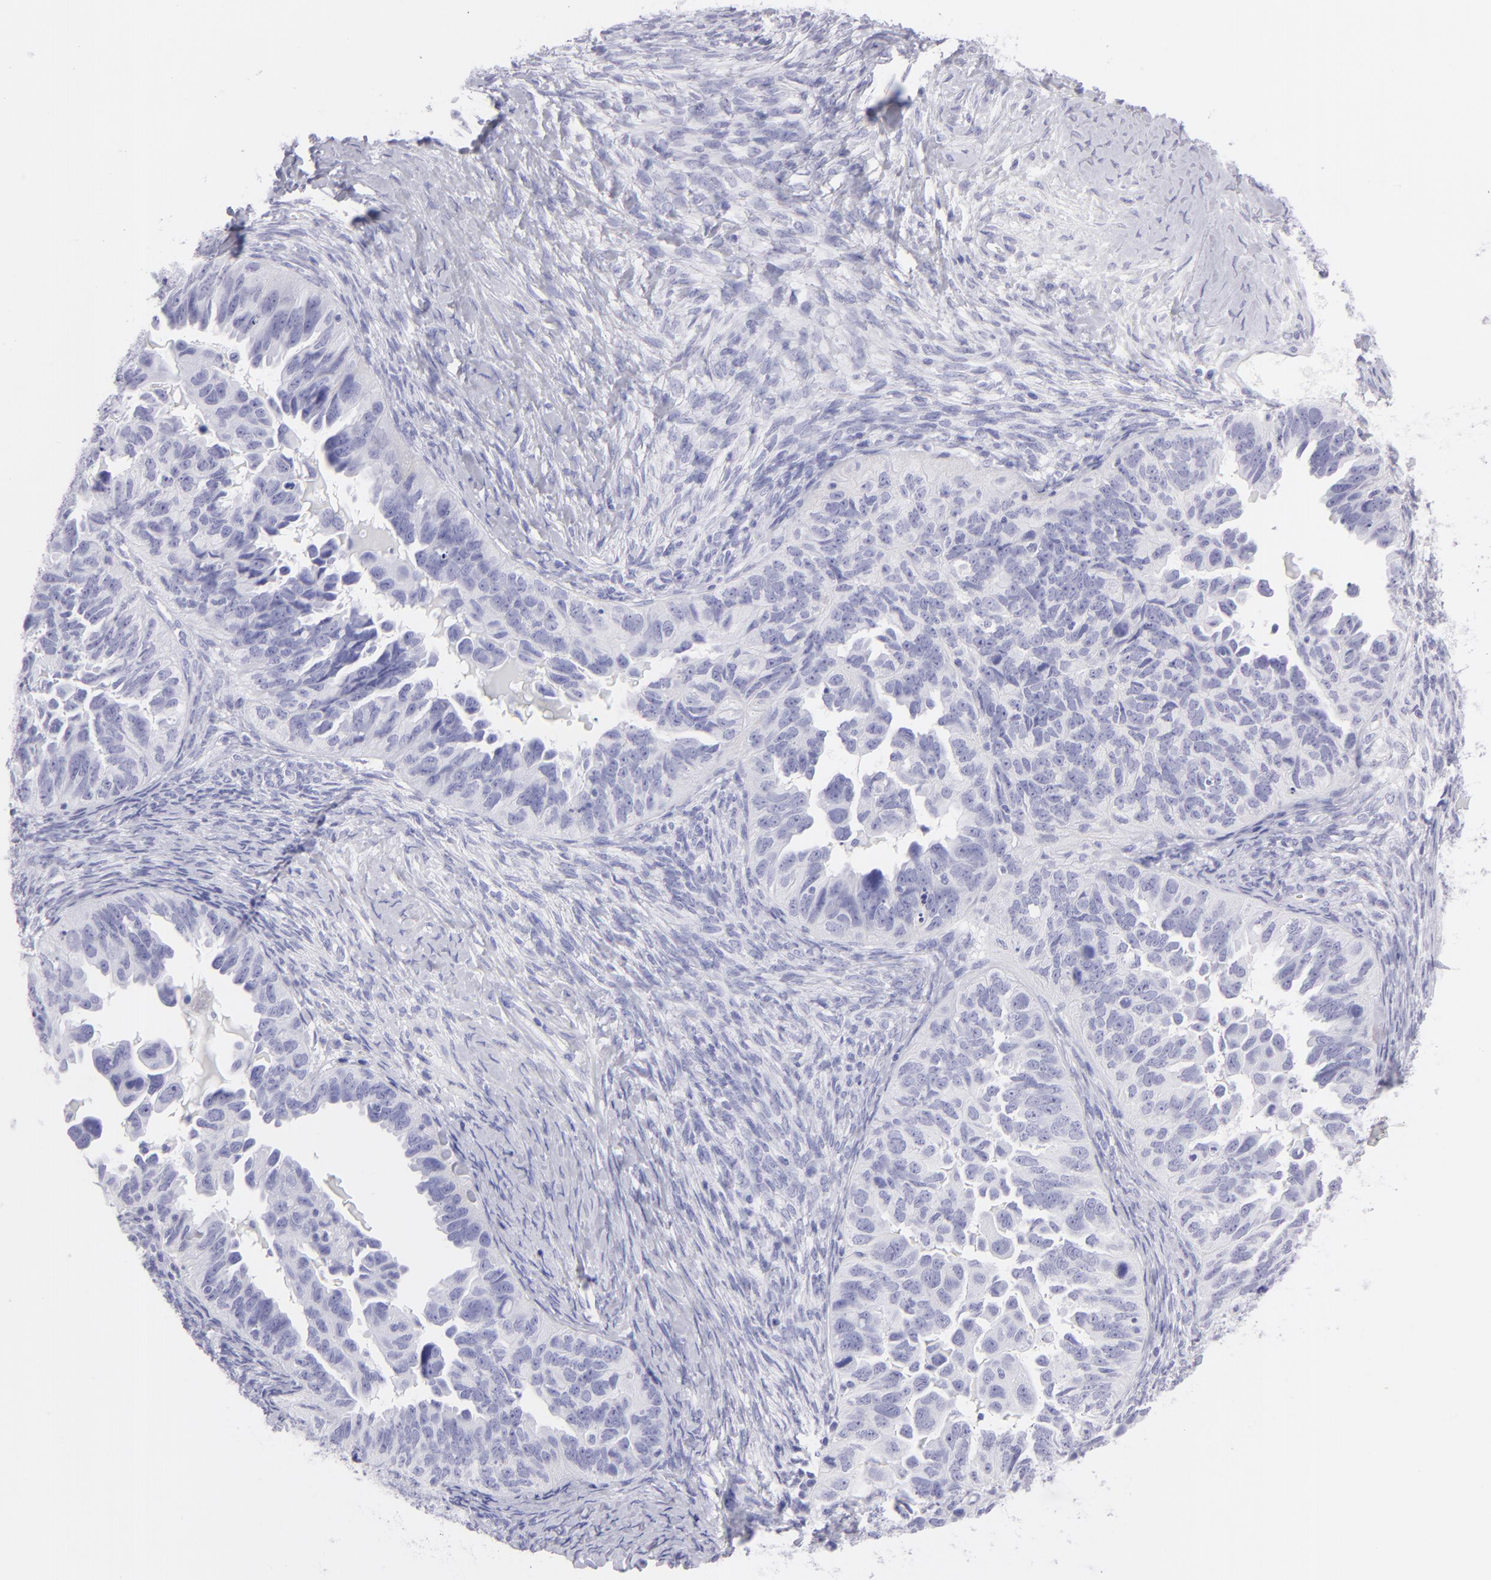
{"staining": {"intensity": "negative", "quantity": "none", "location": "none"}, "tissue": "ovarian cancer", "cell_type": "Tumor cells", "image_type": "cancer", "snomed": [{"axis": "morphology", "description": "Cystadenocarcinoma, serous, NOS"}, {"axis": "topography", "description": "Ovary"}], "caption": "DAB immunohistochemical staining of ovarian cancer exhibits no significant staining in tumor cells.", "gene": "SLC1A3", "patient": {"sex": "female", "age": 82}}